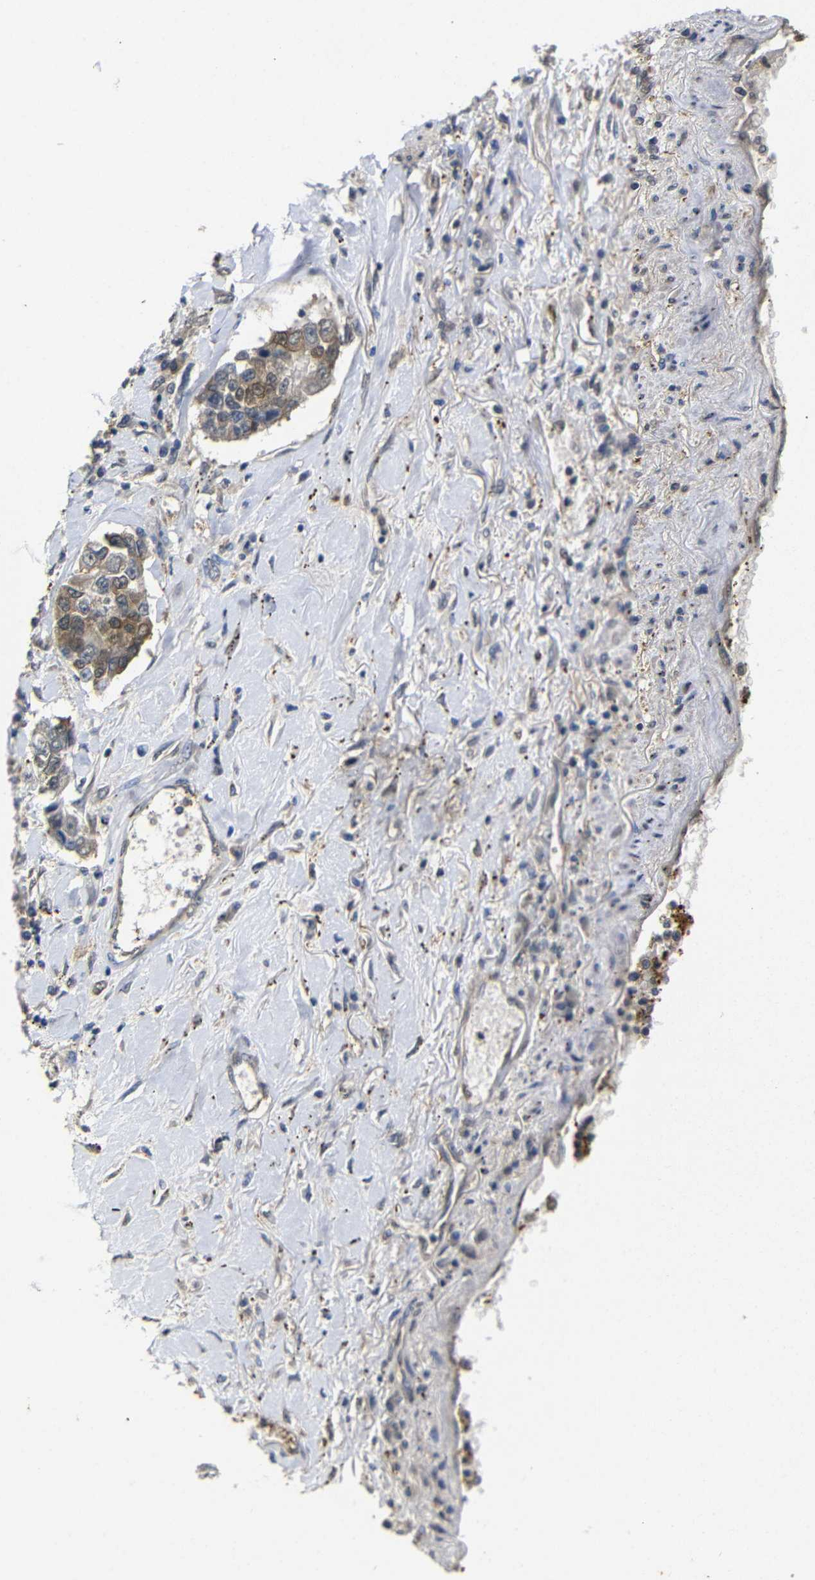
{"staining": {"intensity": "moderate", "quantity": ">75%", "location": "cytoplasmic/membranous"}, "tissue": "lung cancer", "cell_type": "Tumor cells", "image_type": "cancer", "snomed": [{"axis": "morphology", "description": "Adenocarcinoma, NOS"}, {"axis": "topography", "description": "Lung"}], "caption": "Immunohistochemical staining of lung cancer (adenocarcinoma) reveals moderate cytoplasmic/membranous protein positivity in about >75% of tumor cells.", "gene": "ATG12", "patient": {"sex": "male", "age": 49}}